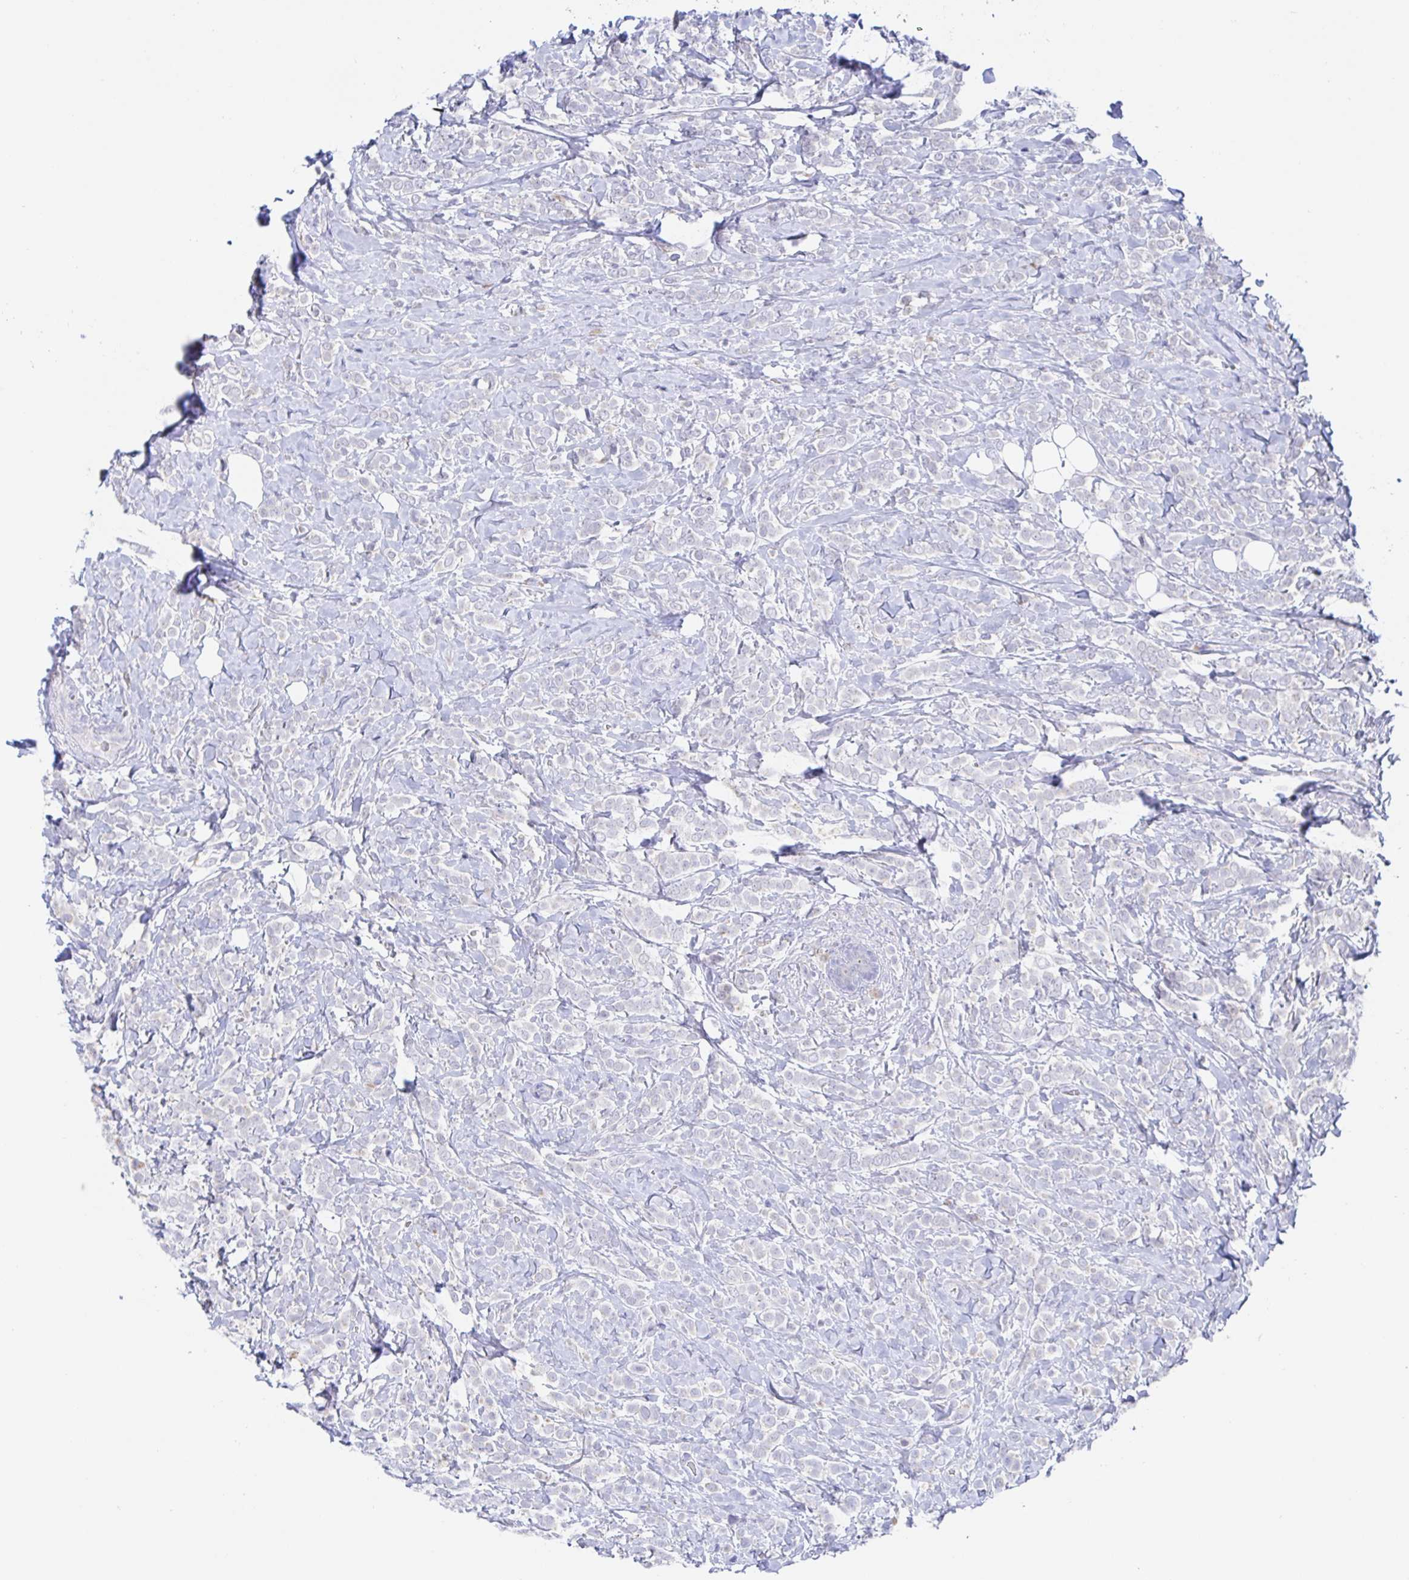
{"staining": {"intensity": "negative", "quantity": "none", "location": "none"}, "tissue": "breast cancer", "cell_type": "Tumor cells", "image_type": "cancer", "snomed": [{"axis": "morphology", "description": "Lobular carcinoma"}, {"axis": "topography", "description": "Breast"}], "caption": "A high-resolution image shows immunohistochemistry (IHC) staining of breast cancer (lobular carcinoma), which exhibits no significant expression in tumor cells. (Brightfield microscopy of DAB IHC at high magnification).", "gene": "SIAH3", "patient": {"sex": "female", "age": 49}}